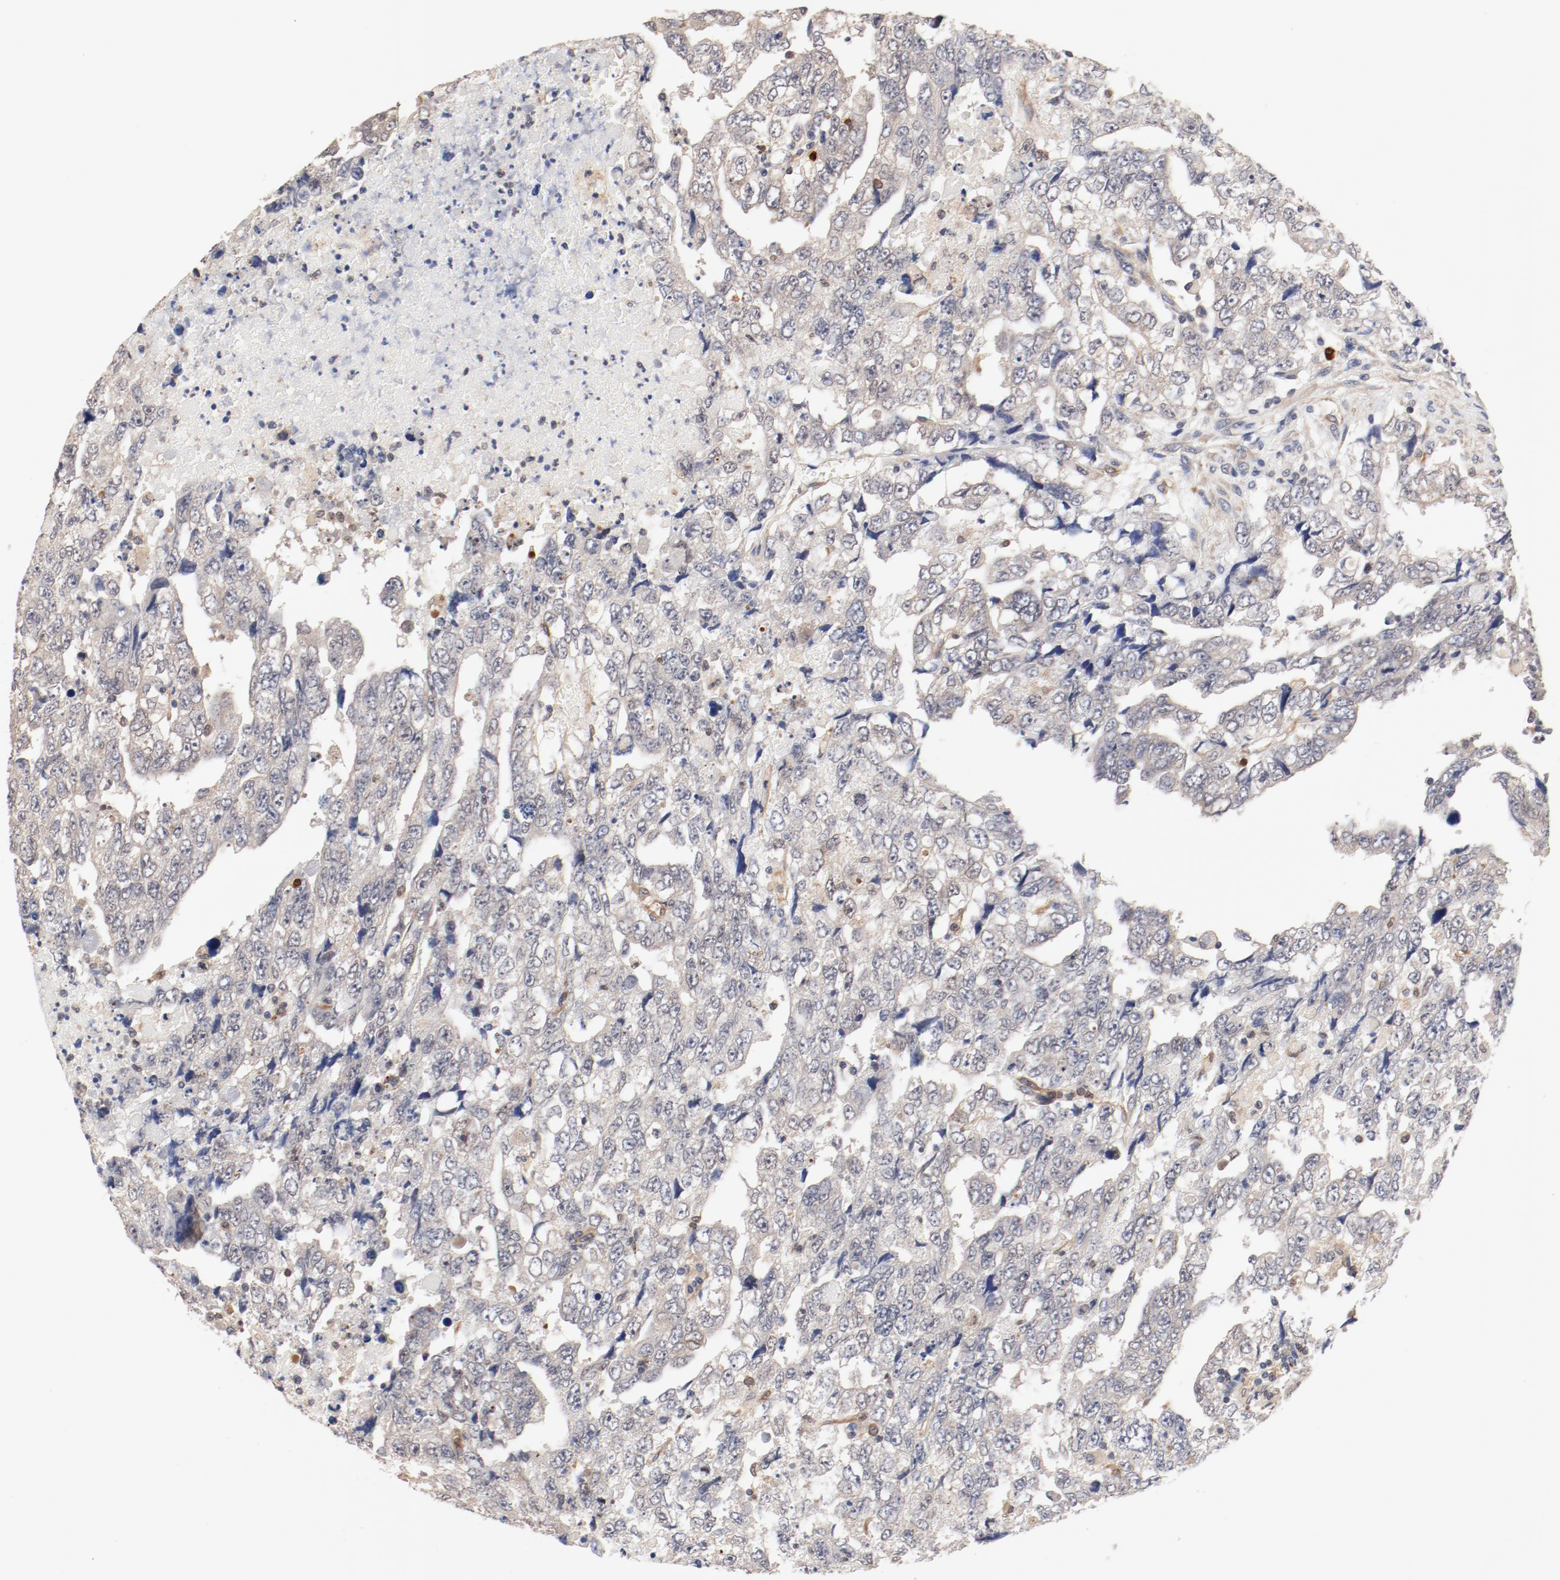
{"staining": {"intensity": "weak", "quantity": "25%-75%", "location": "cytoplasmic/membranous"}, "tissue": "testis cancer", "cell_type": "Tumor cells", "image_type": "cancer", "snomed": [{"axis": "morphology", "description": "Carcinoma, Embryonal, NOS"}, {"axis": "topography", "description": "Testis"}], "caption": "This histopathology image reveals immunohistochemistry staining of testis embryonal carcinoma, with low weak cytoplasmic/membranous positivity in approximately 25%-75% of tumor cells.", "gene": "UBE2J1", "patient": {"sex": "male", "age": 36}}